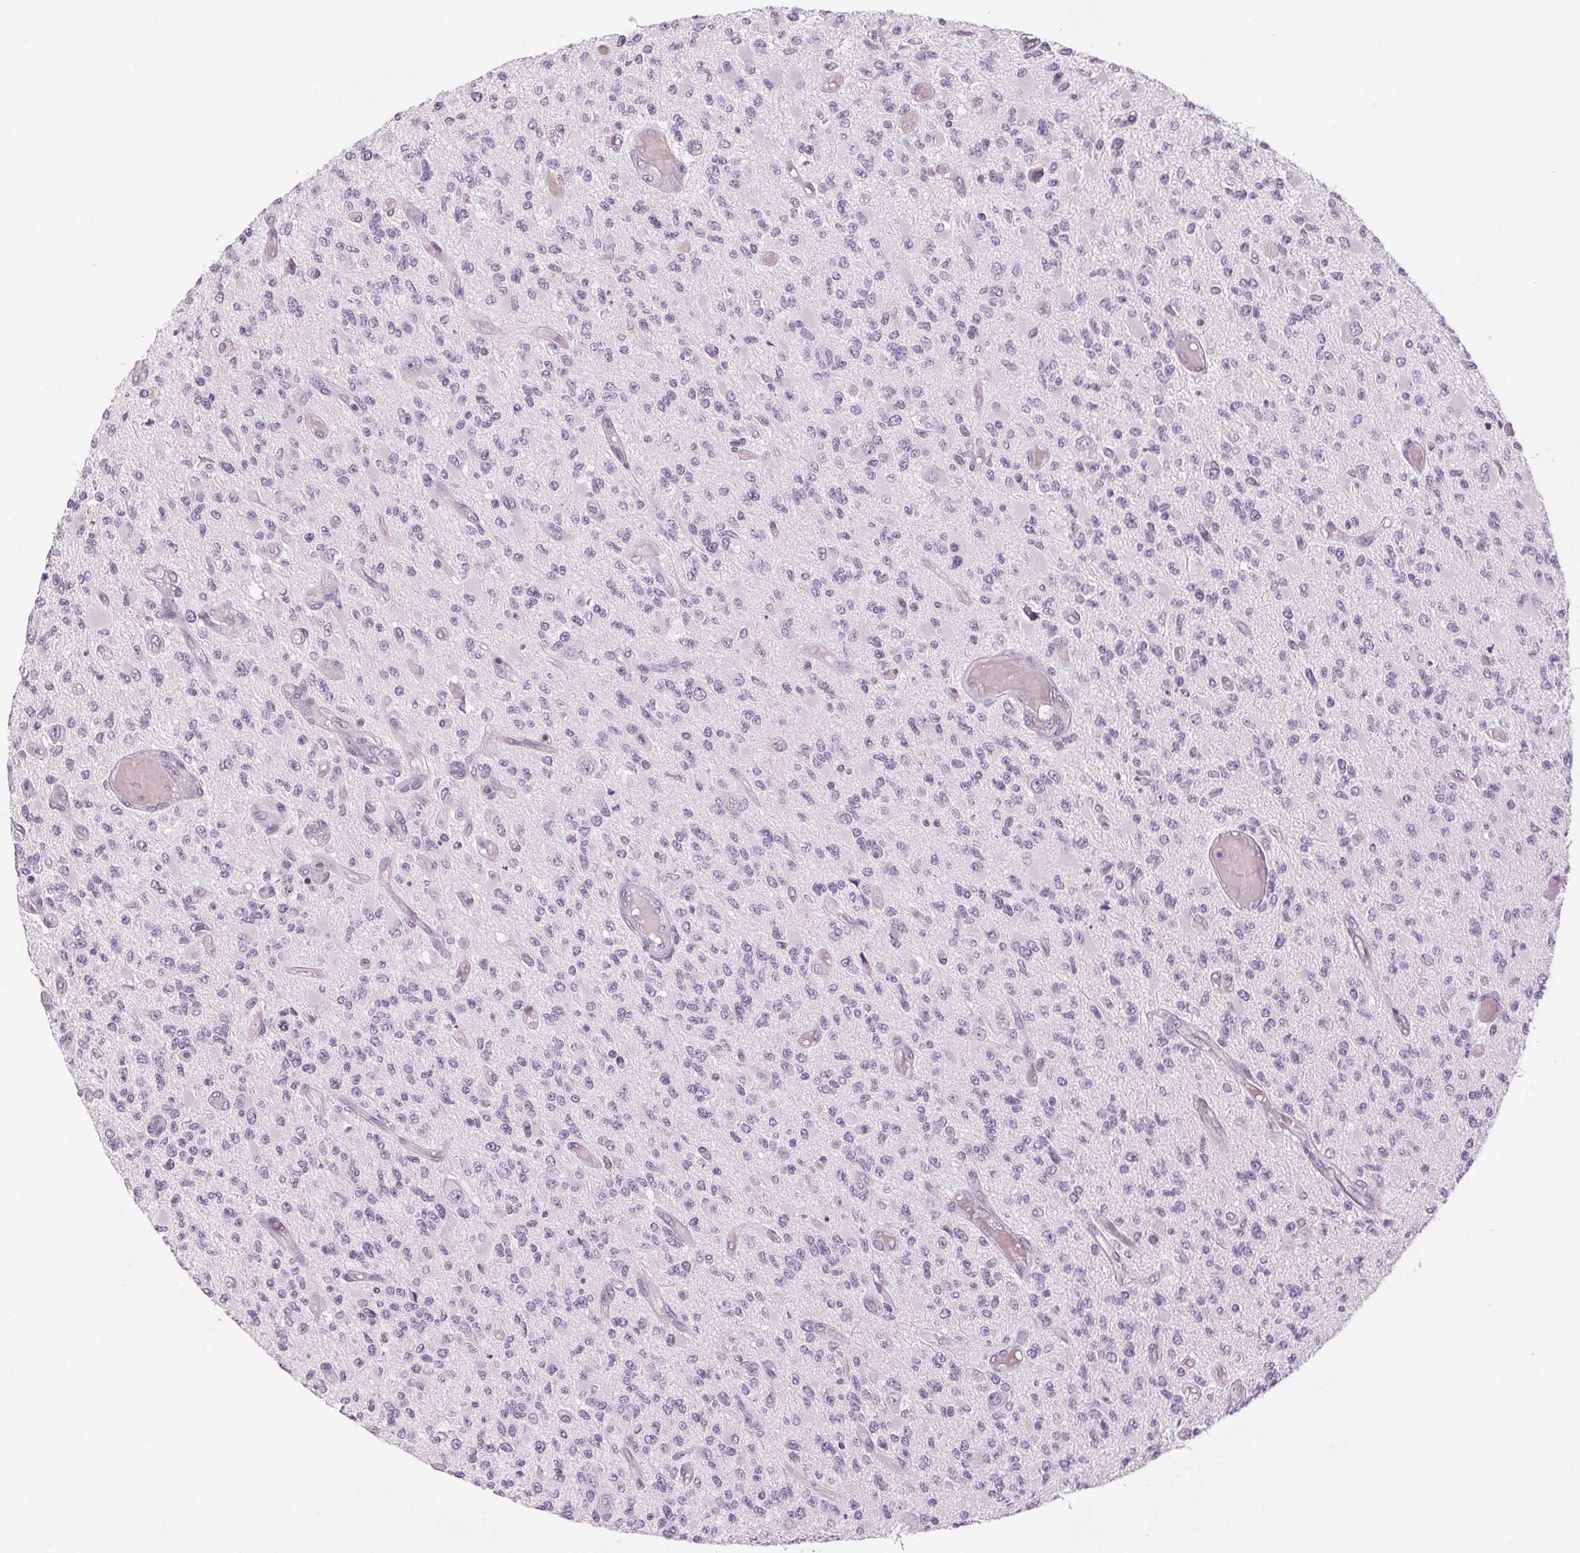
{"staining": {"intensity": "negative", "quantity": "none", "location": "none"}, "tissue": "glioma", "cell_type": "Tumor cells", "image_type": "cancer", "snomed": [{"axis": "morphology", "description": "Glioma, malignant, High grade"}, {"axis": "topography", "description": "Brain"}], "caption": "Immunohistochemical staining of human glioma demonstrates no significant expression in tumor cells.", "gene": "SLC6A19", "patient": {"sex": "female", "age": 63}}